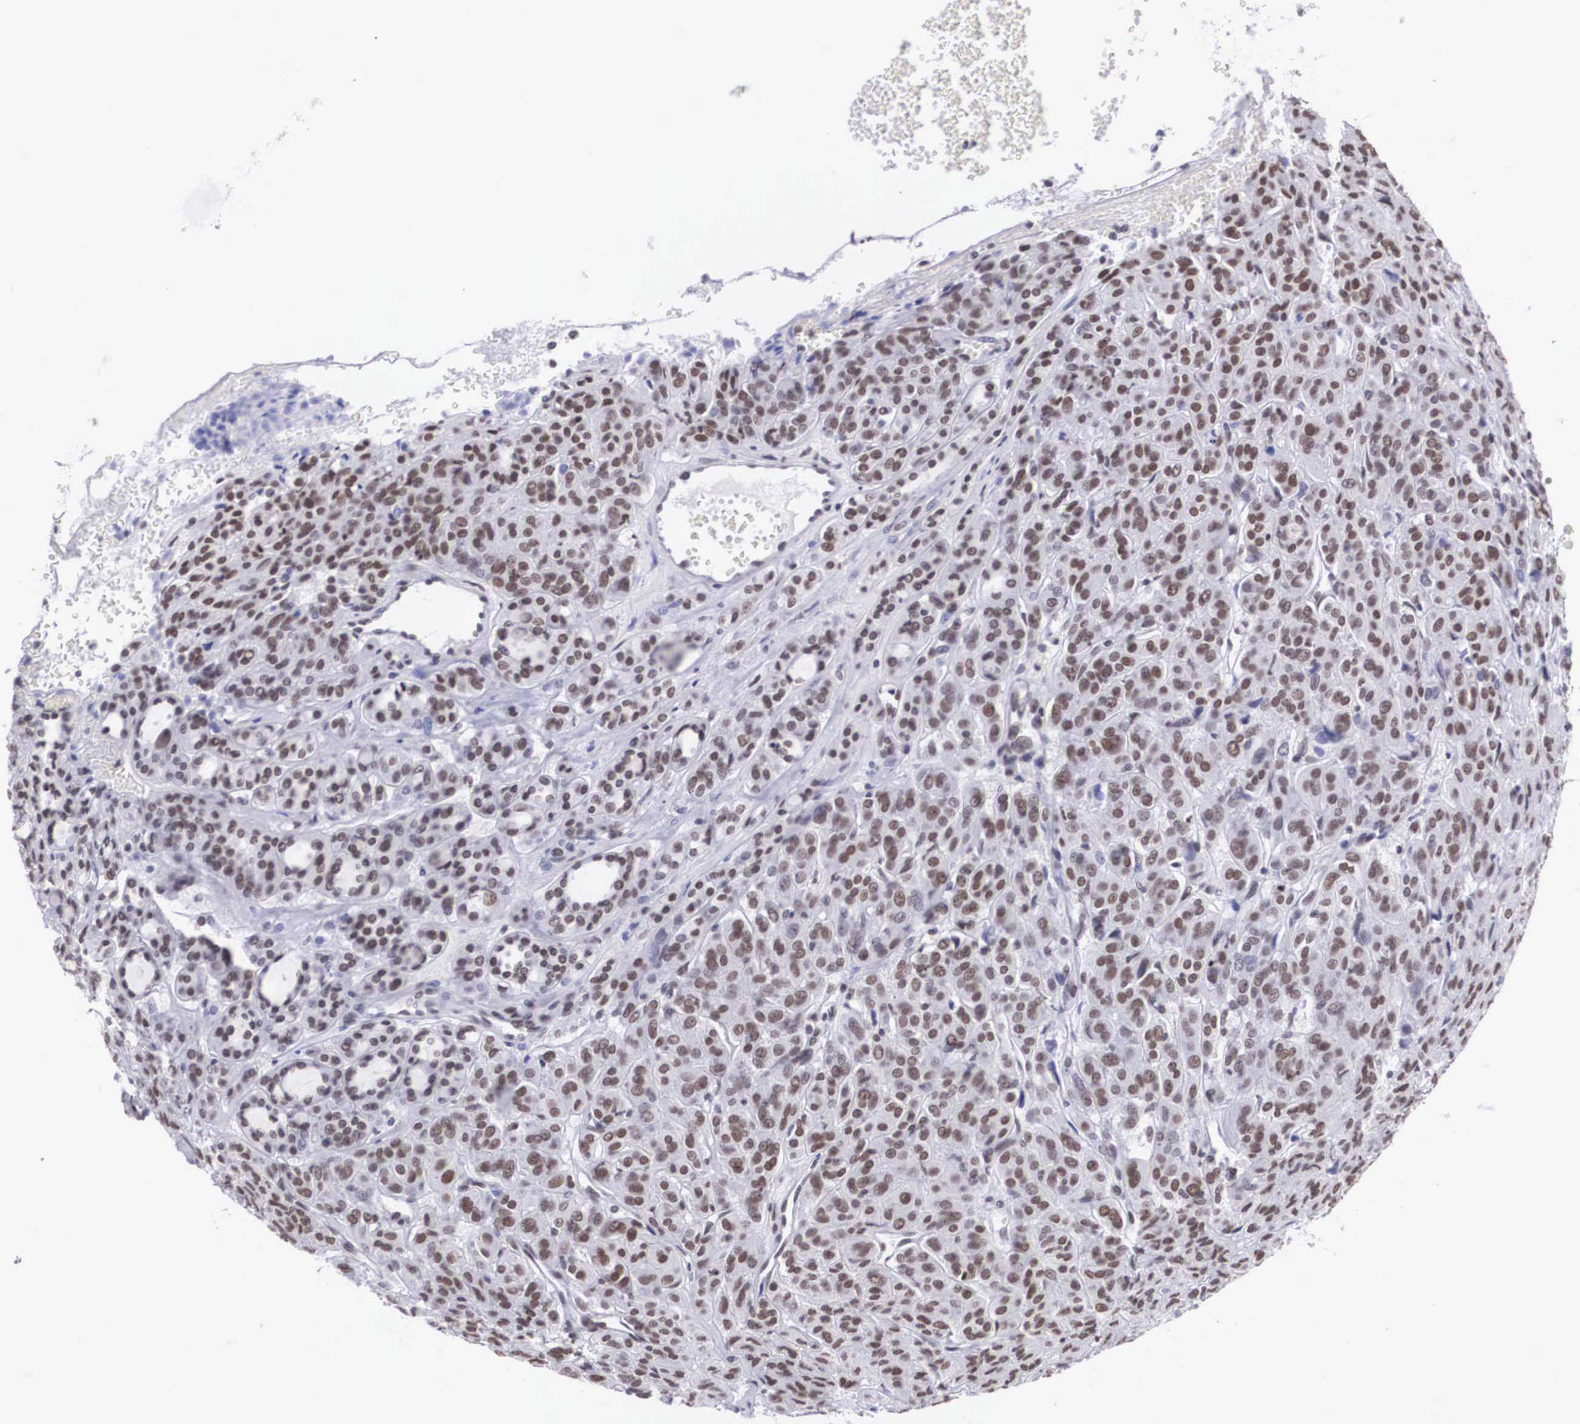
{"staining": {"intensity": "moderate", "quantity": ">75%", "location": "nuclear"}, "tissue": "thyroid cancer", "cell_type": "Tumor cells", "image_type": "cancer", "snomed": [{"axis": "morphology", "description": "Follicular adenoma carcinoma, NOS"}, {"axis": "topography", "description": "Thyroid gland"}], "caption": "Immunohistochemistry (IHC) of thyroid follicular adenoma carcinoma exhibits medium levels of moderate nuclear positivity in approximately >75% of tumor cells.", "gene": "CSTF2", "patient": {"sex": "female", "age": 71}}